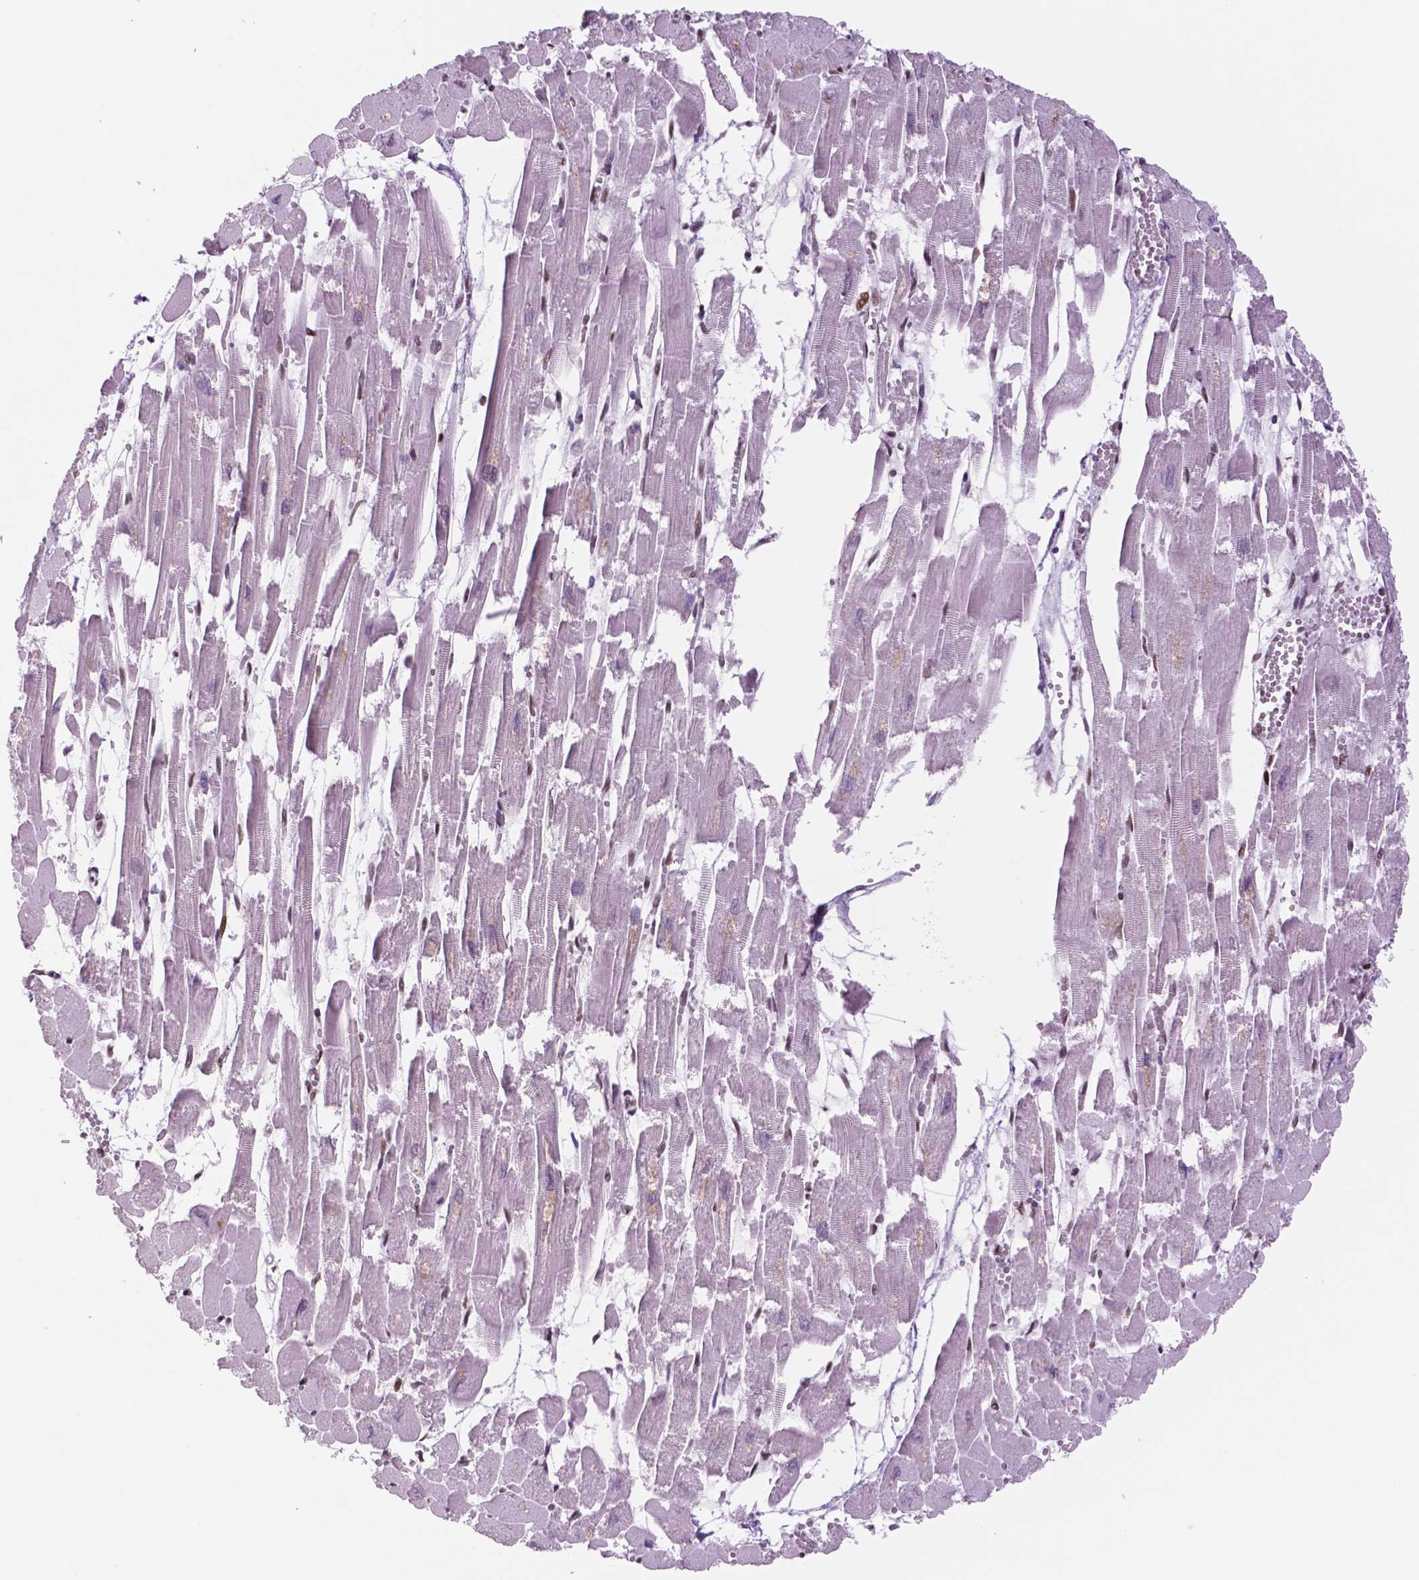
{"staining": {"intensity": "strong", "quantity": "<25%", "location": "nuclear"}, "tissue": "heart muscle", "cell_type": "Cardiomyocytes", "image_type": "normal", "snomed": [{"axis": "morphology", "description": "Normal tissue, NOS"}, {"axis": "topography", "description": "Heart"}], "caption": "A photomicrograph of human heart muscle stained for a protein demonstrates strong nuclear brown staining in cardiomyocytes.", "gene": "MSH6", "patient": {"sex": "female", "age": 52}}